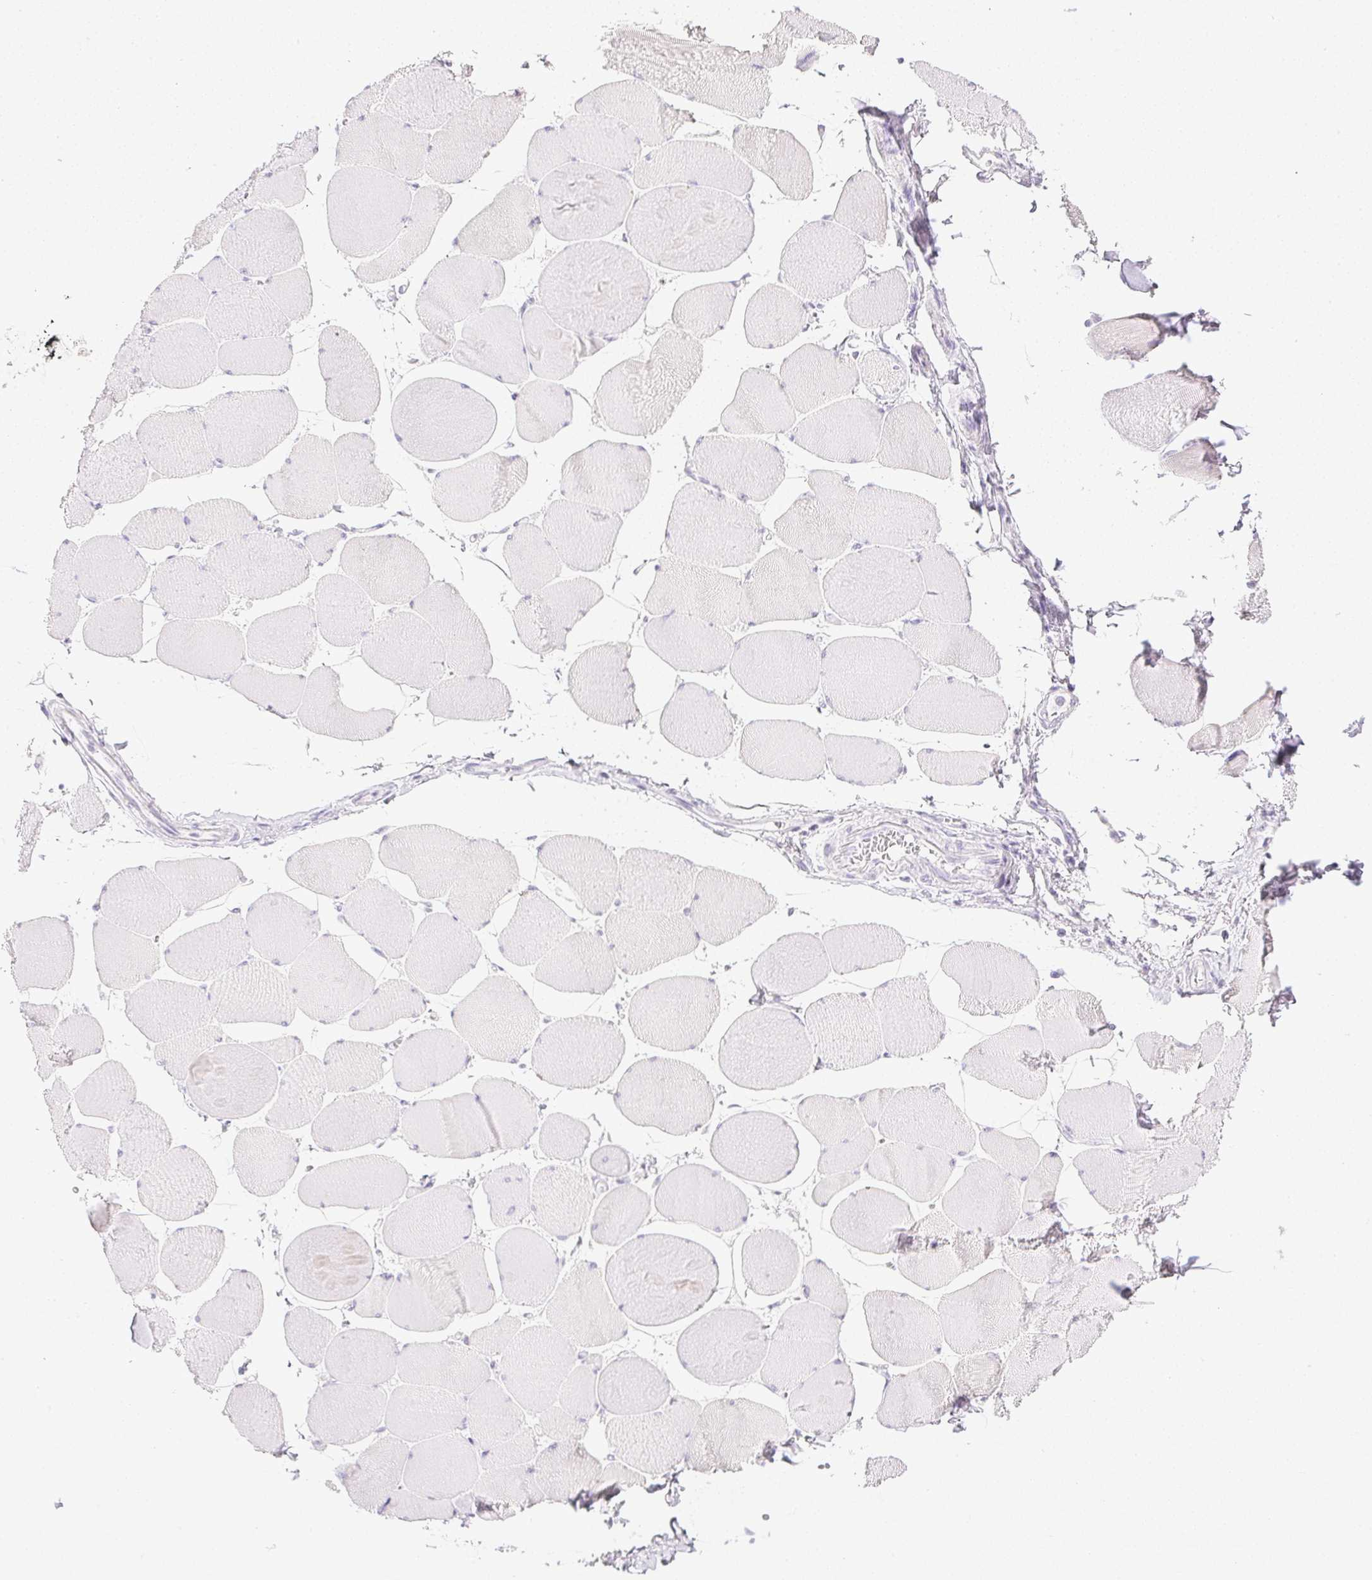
{"staining": {"intensity": "negative", "quantity": "none", "location": "none"}, "tissue": "skeletal muscle", "cell_type": "Myocytes", "image_type": "normal", "snomed": [{"axis": "morphology", "description": "Normal tissue, NOS"}, {"axis": "topography", "description": "Skeletal muscle"}], "caption": "High power microscopy photomicrograph of an immunohistochemistry (IHC) micrograph of unremarkable skeletal muscle, revealing no significant expression in myocytes.", "gene": "CPB1", "patient": {"sex": "female", "age": 75}}